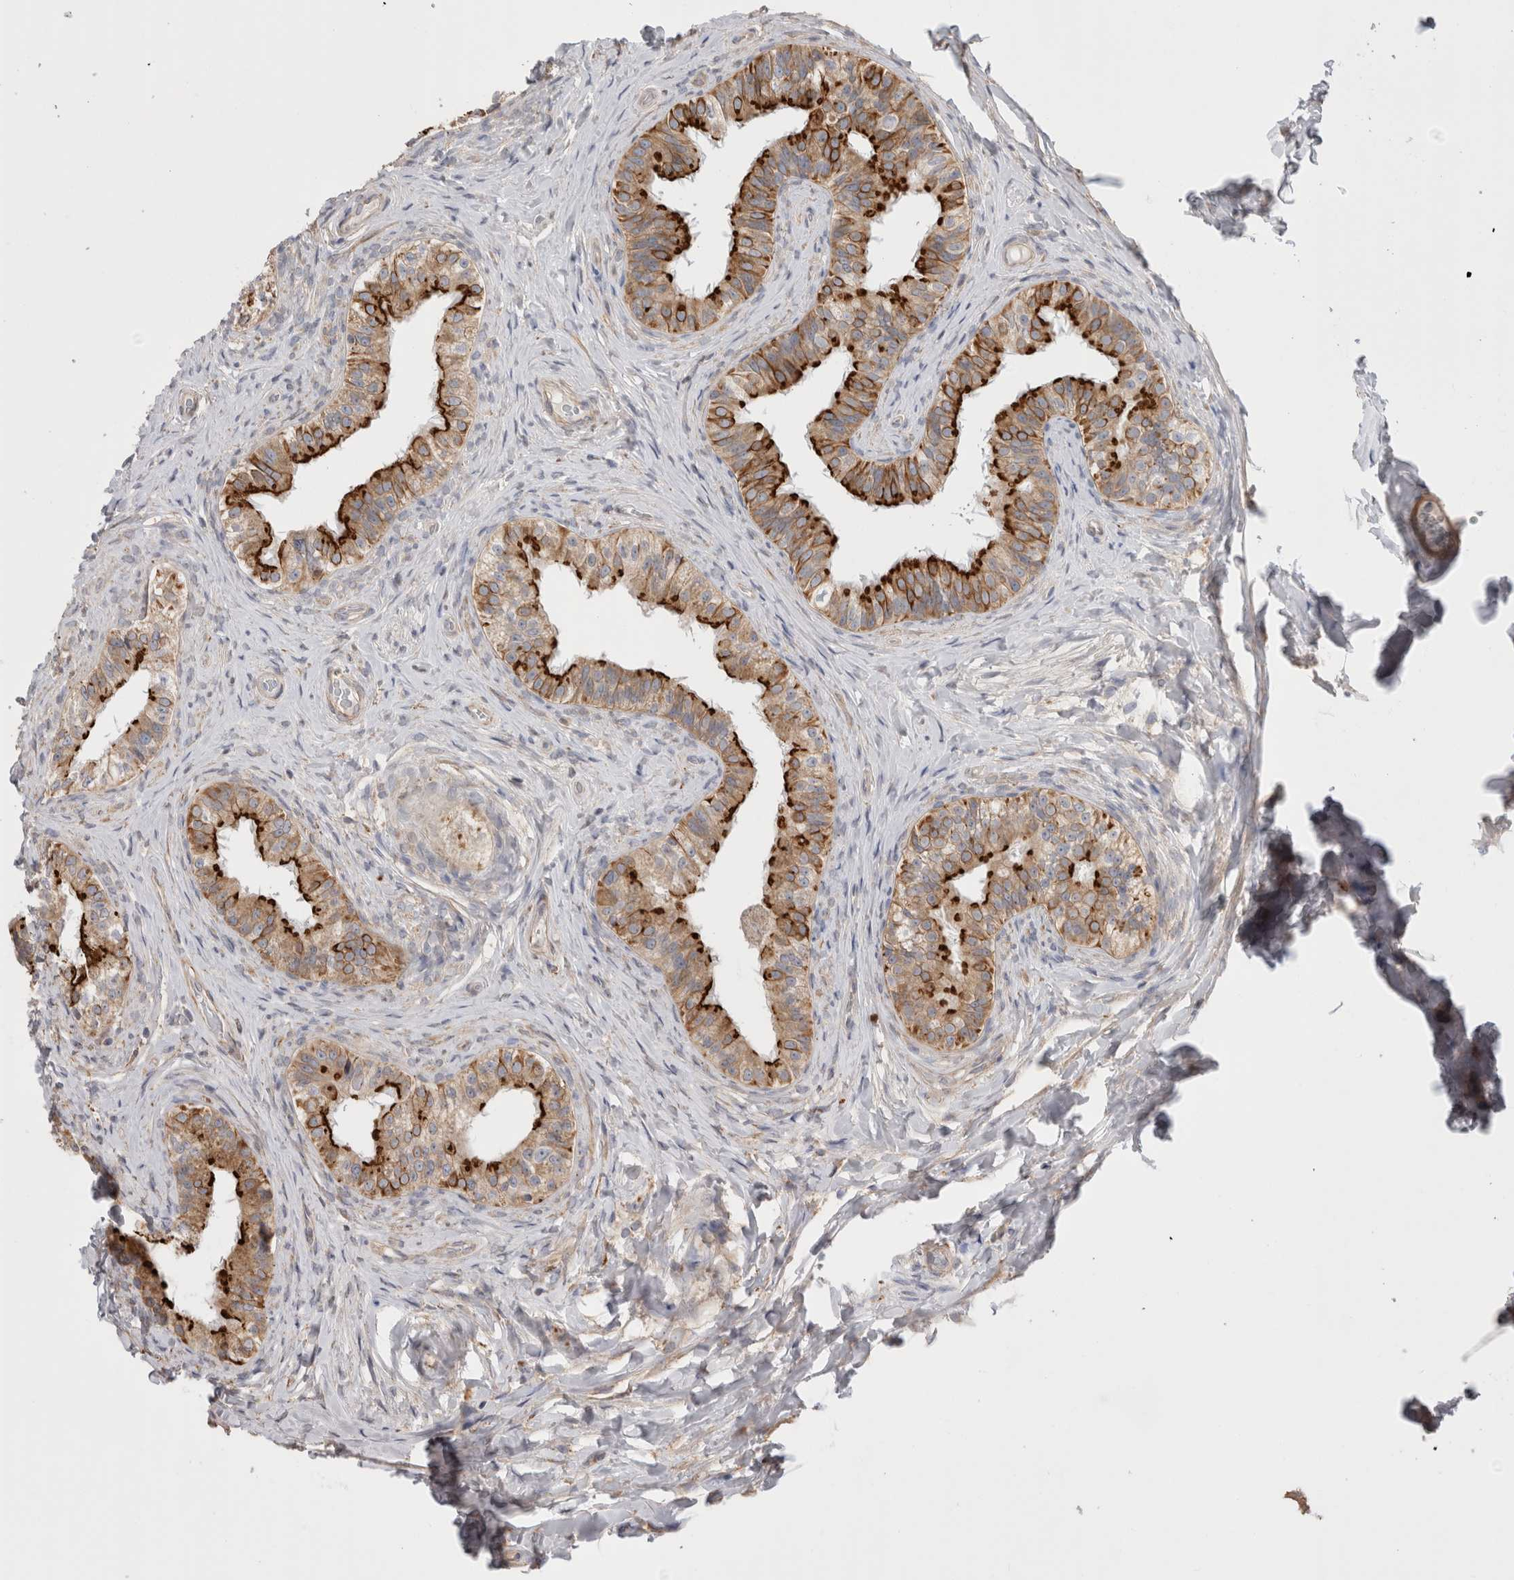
{"staining": {"intensity": "strong", "quantity": ">75%", "location": "cytoplasmic/membranous"}, "tissue": "epididymis", "cell_type": "Glandular cells", "image_type": "normal", "snomed": [{"axis": "morphology", "description": "Normal tissue, NOS"}, {"axis": "topography", "description": "Epididymis"}], "caption": "Immunohistochemistry (IHC) image of unremarkable human epididymis stained for a protein (brown), which displays high levels of strong cytoplasmic/membranous staining in approximately >75% of glandular cells.", "gene": "SMAP2", "patient": {"sex": "male", "age": 49}}